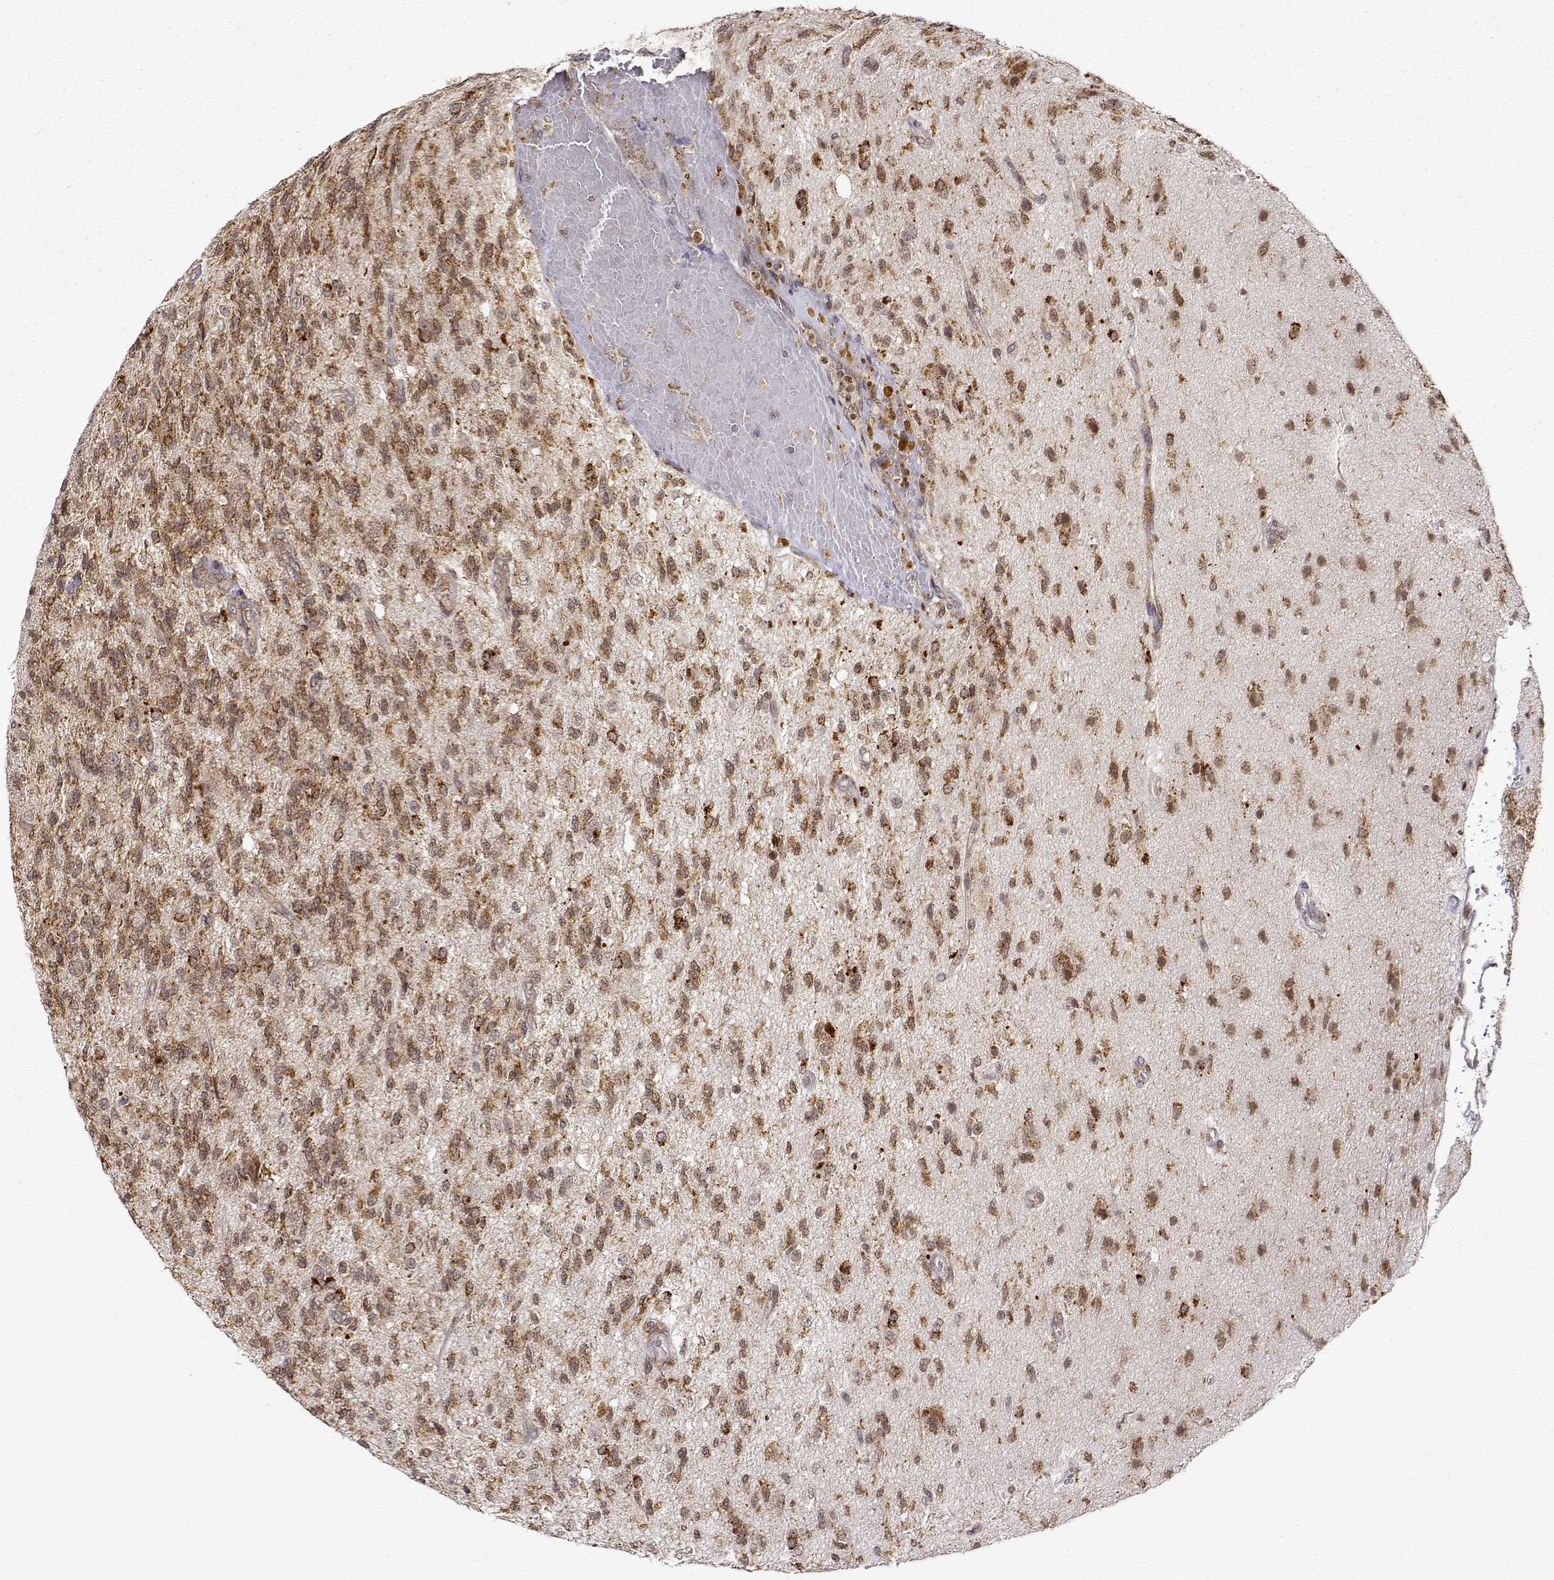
{"staining": {"intensity": "strong", "quantity": ">75%", "location": "cytoplasmic/membranous"}, "tissue": "glioma", "cell_type": "Tumor cells", "image_type": "cancer", "snomed": [{"axis": "morphology", "description": "Glioma, malignant, High grade"}, {"axis": "topography", "description": "Brain"}], "caption": "Immunohistochemistry staining of glioma, which reveals high levels of strong cytoplasmic/membranous staining in approximately >75% of tumor cells indicating strong cytoplasmic/membranous protein staining. The staining was performed using DAB (brown) for protein detection and nuclei were counterstained in hematoxylin (blue).", "gene": "RNF13", "patient": {"sex": "male", "age": 56}}